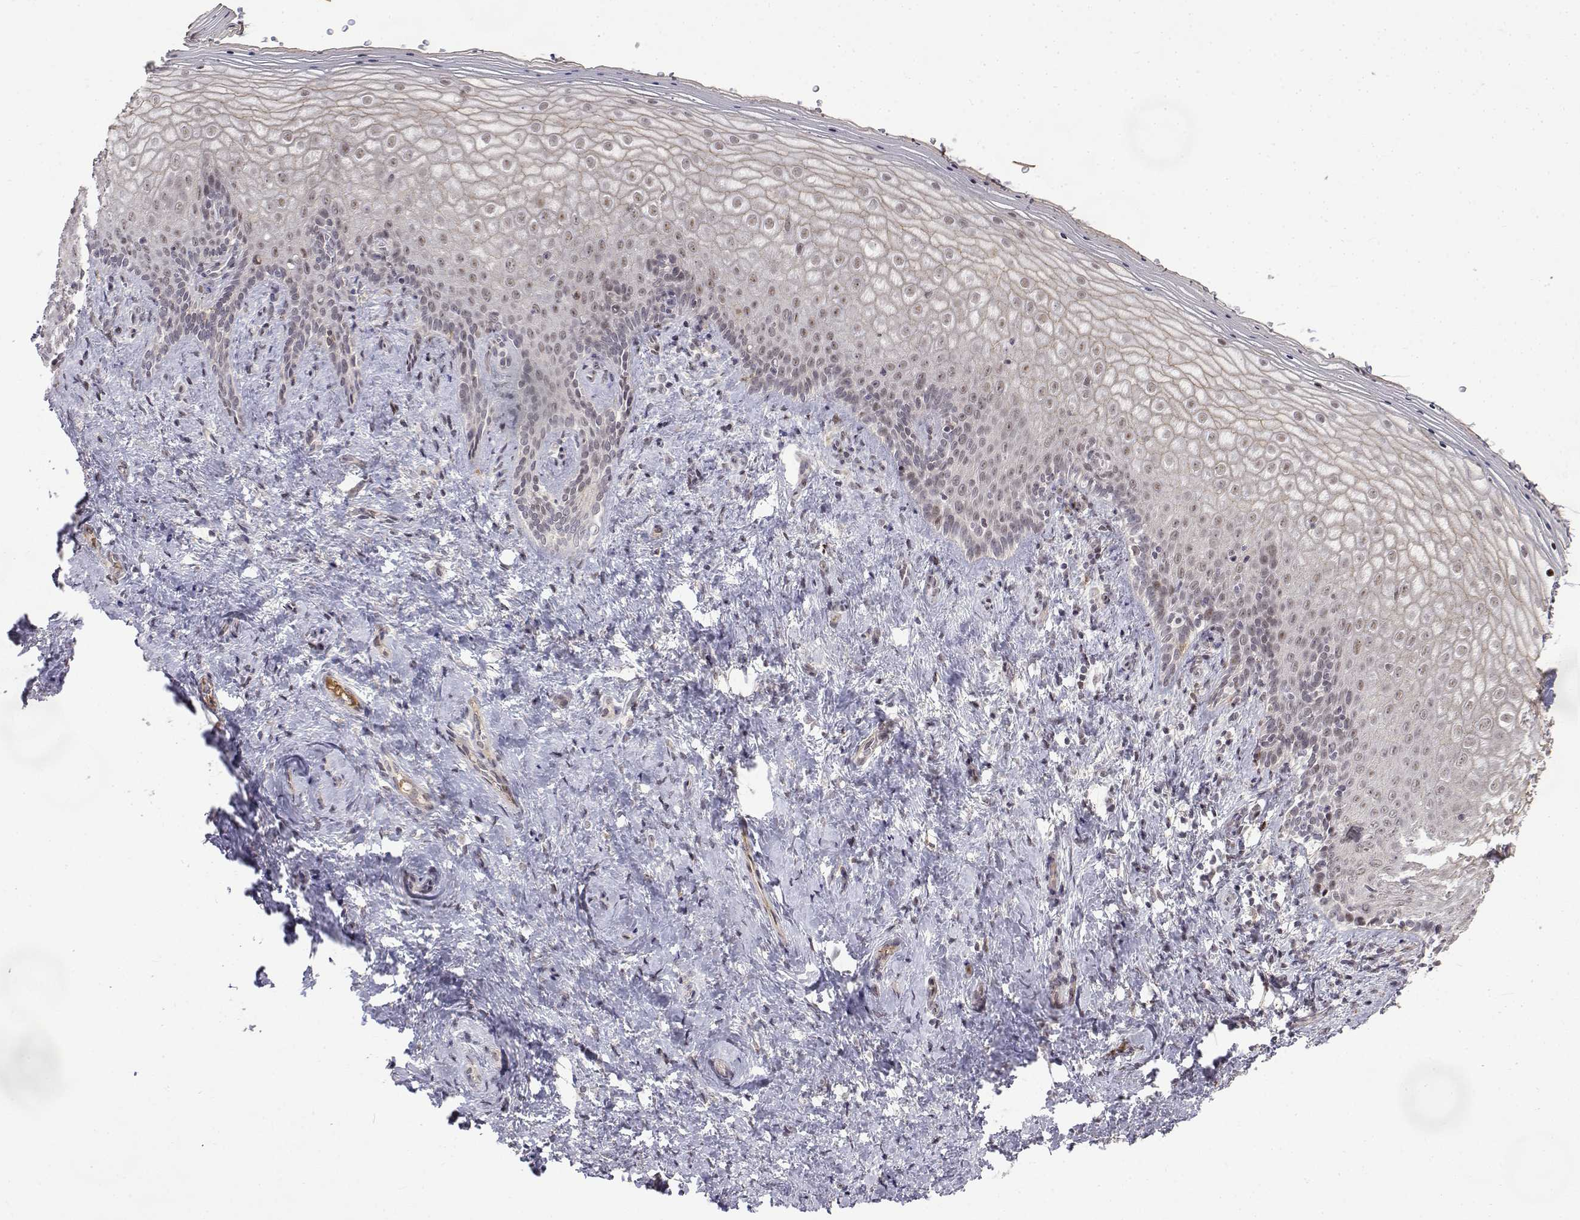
{"staining": {"intensity": "weak", "quantity": "<25%", "location": "nuclear"}, "tissue": "vagina", "cell_type": "Squamous epithelial cells", "image_type": "normal", "snomed": [{"axis": "morphology", "description": "Normal tissue, NOS"}, {"axis": "topography", "description": "Vagina"}], "caption": "DAB immunohistochemical staining of benign vagina displays no significant staining in squamous epithelial cells.", "gene": "ITGA7", "patient": {"sex": "female", "age": 42}}